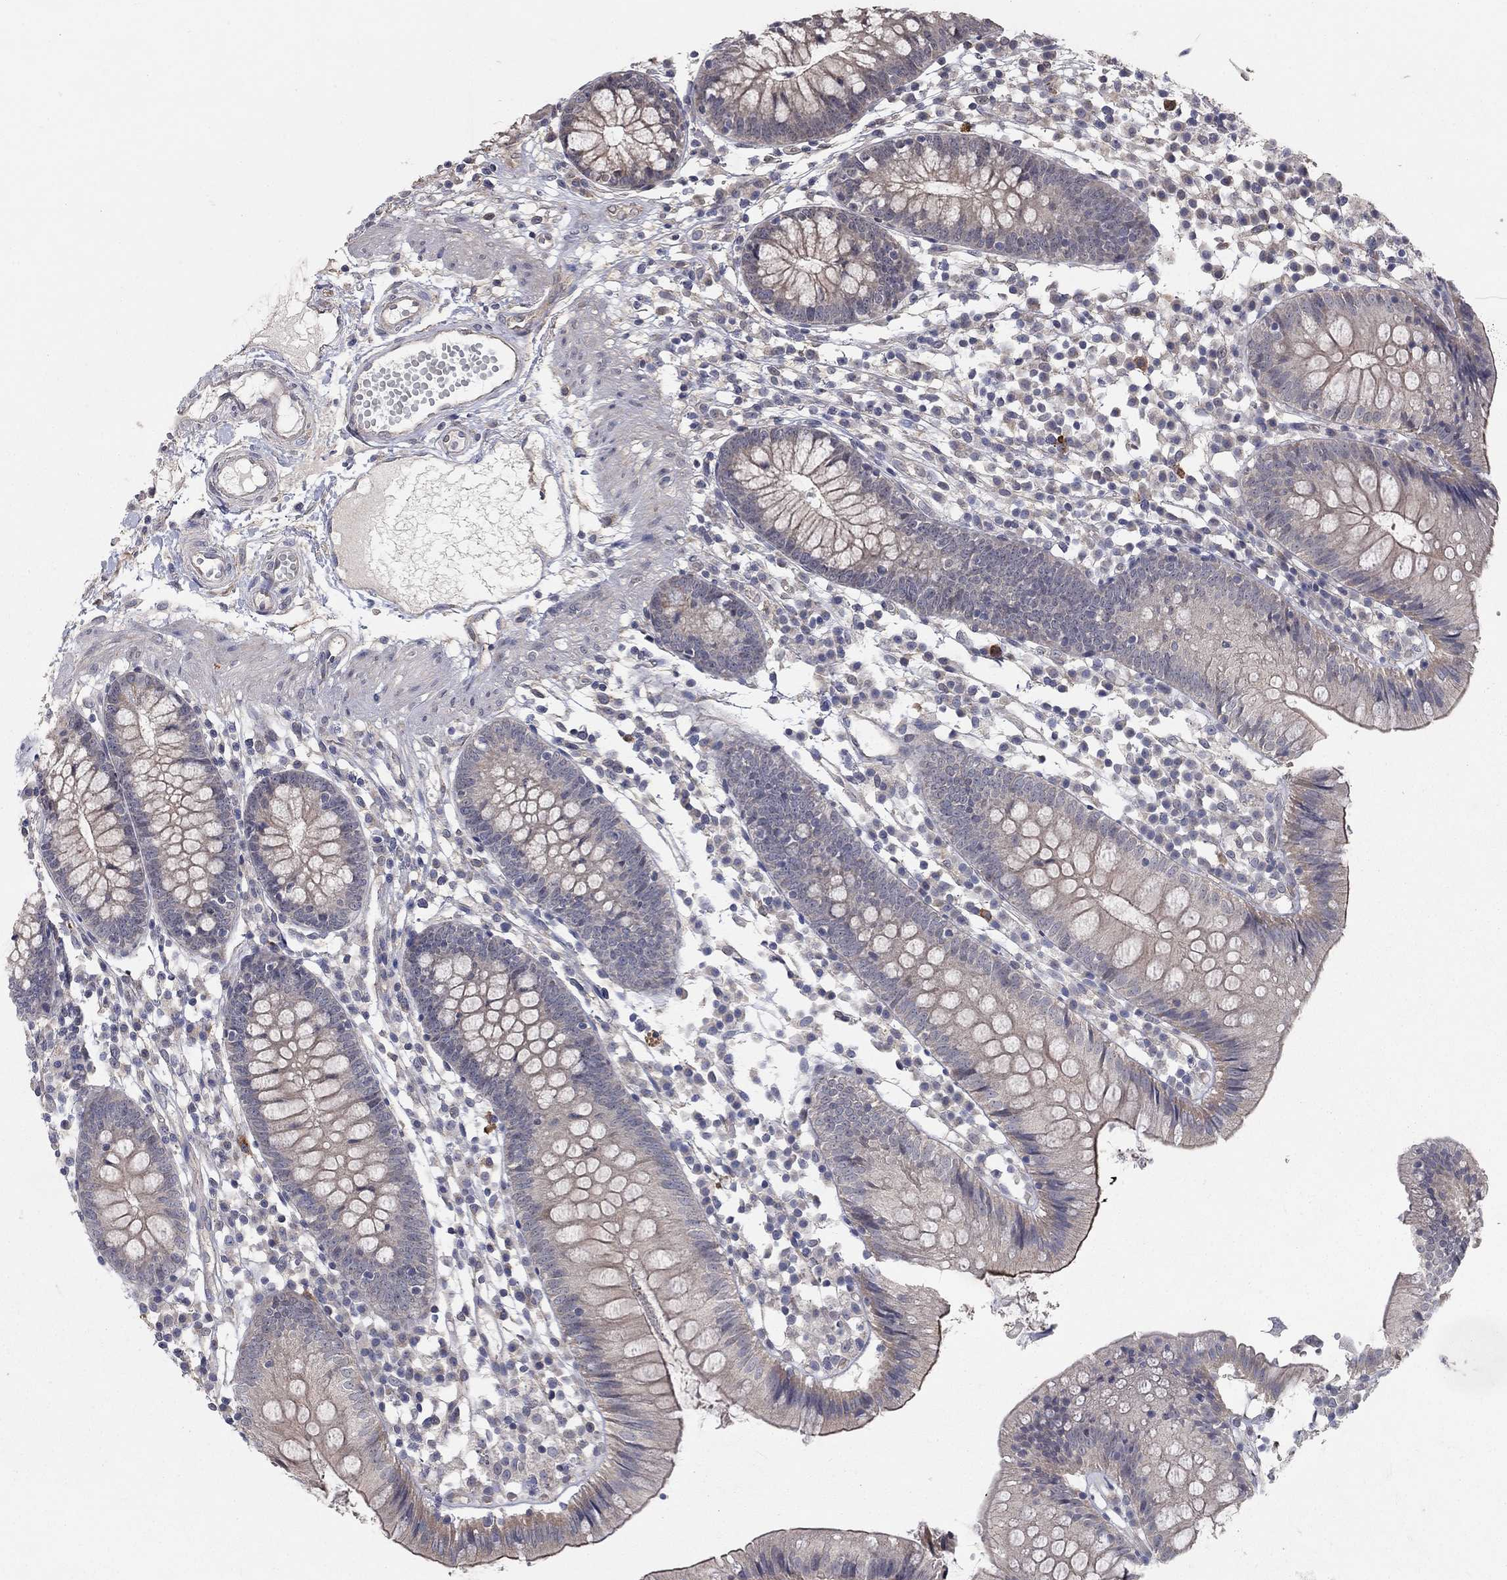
{"staining": {"intensity": "moderate", "quantity": "<25%", "location": "cytoplasmic/membranous"}, "tissue": "colon", "cell_type": "Endothelial cells", "image_type": "normal", "snomed": [{"axis": "morphology", "description": "Normal tissue, NOS"}, {"axis": "topography", "description": "Rectum"}], "caption": "Immunohistochemical staining of benign human colon reveals <25% levels of moderate cytoplasmic/membranous protein positivity in approximately <25% of endothelial cells.", "gene": "WASF3", "patient": {"sex": "male", "age": 70}}